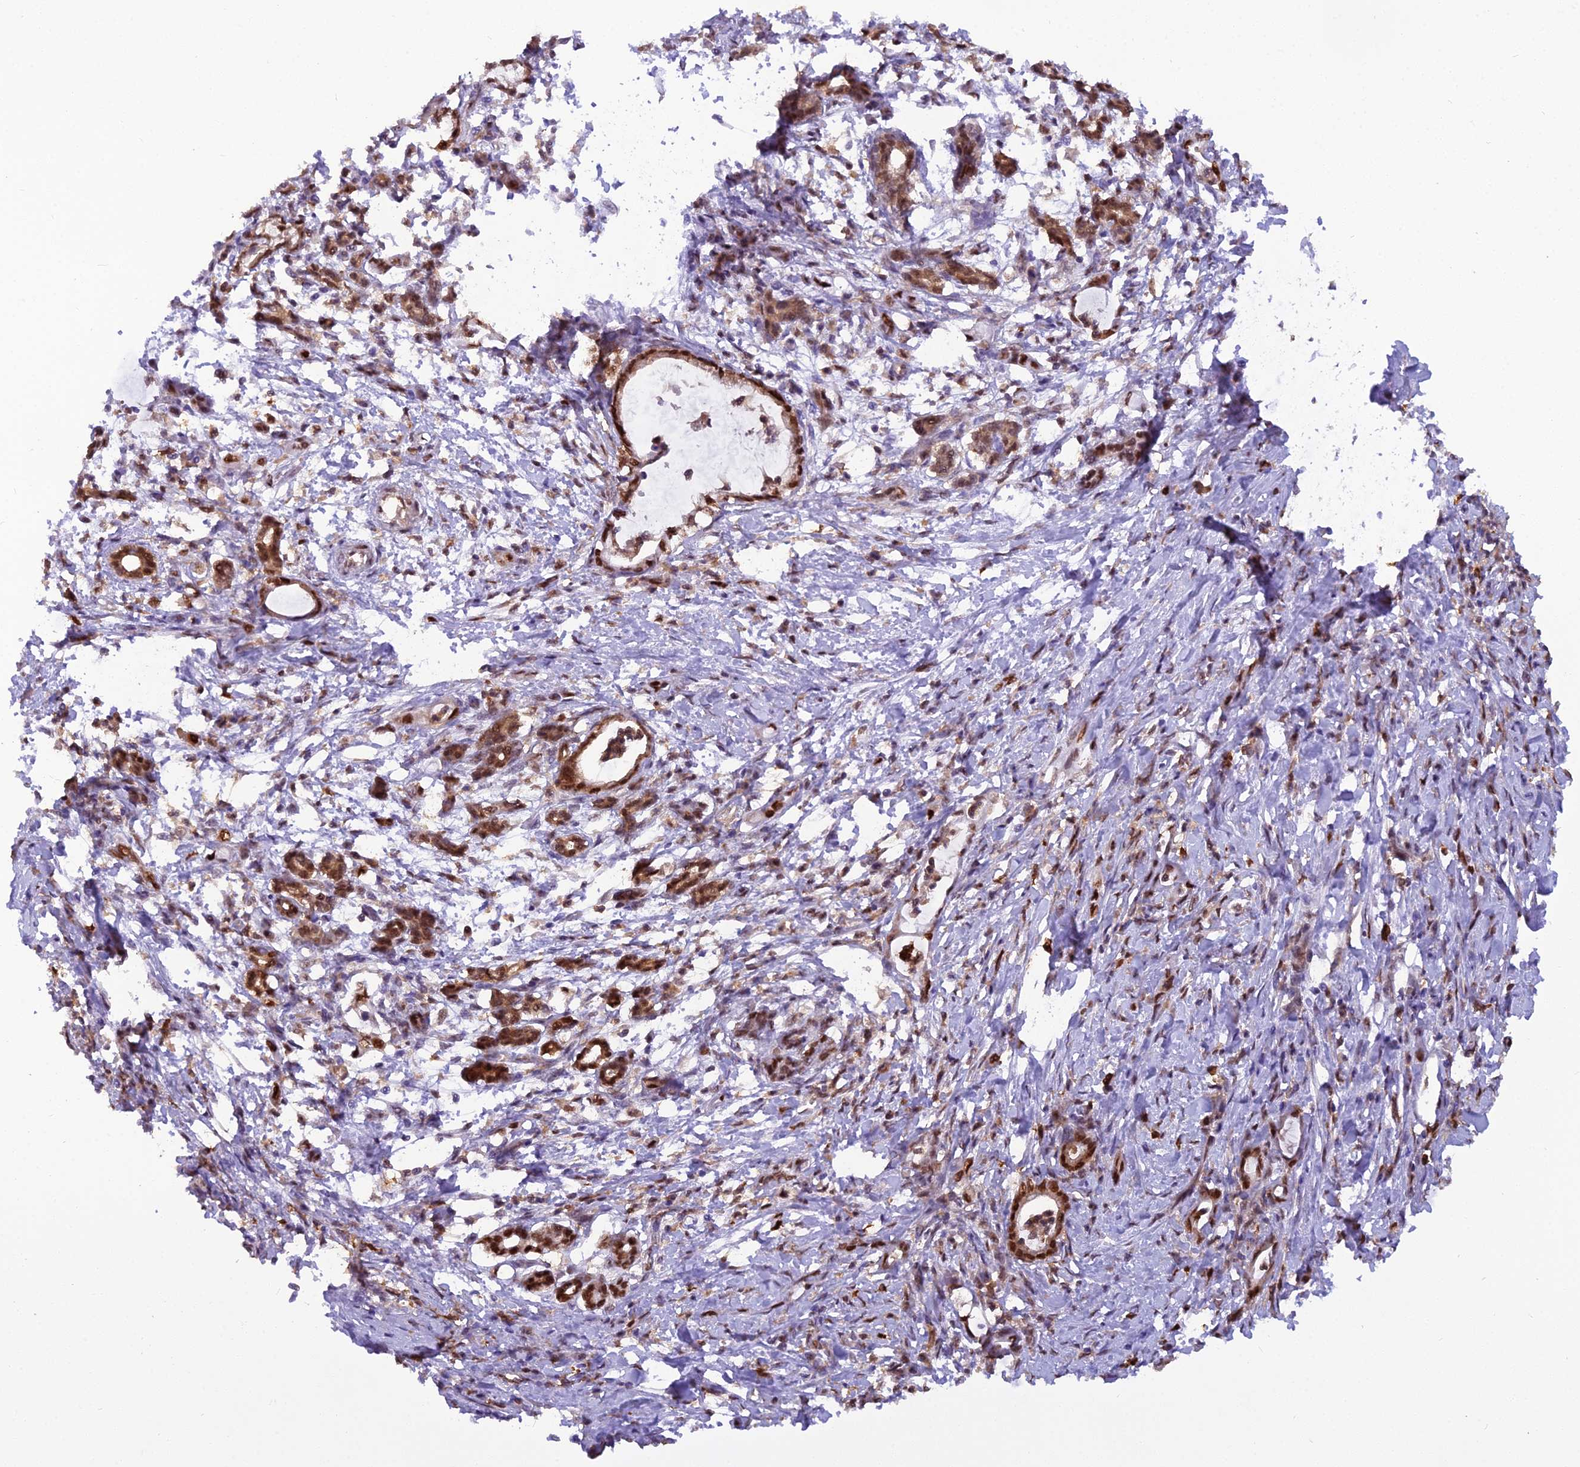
{"staining": {"intensity": "moderate", "quantity": ">75%", "location": "nuclear"}, "tissue": "pancreatic cancer", "cell_type": "Tumor cells", "image_type": "cancer", "snomed": [{"axis": "morphology", "description": "Adenocarcinoma, NOS"}, {"axis": "topography", "description": "Pancreas"}], "caption": "Pancreatic cancer (adenocarcinoma) stained for a protein (brown) exhibits moderate nuclear positive positivity in about >75% of tumor cells.", "gene": "NPEPL1", "patient": {"sex": "female", "age": 55}}